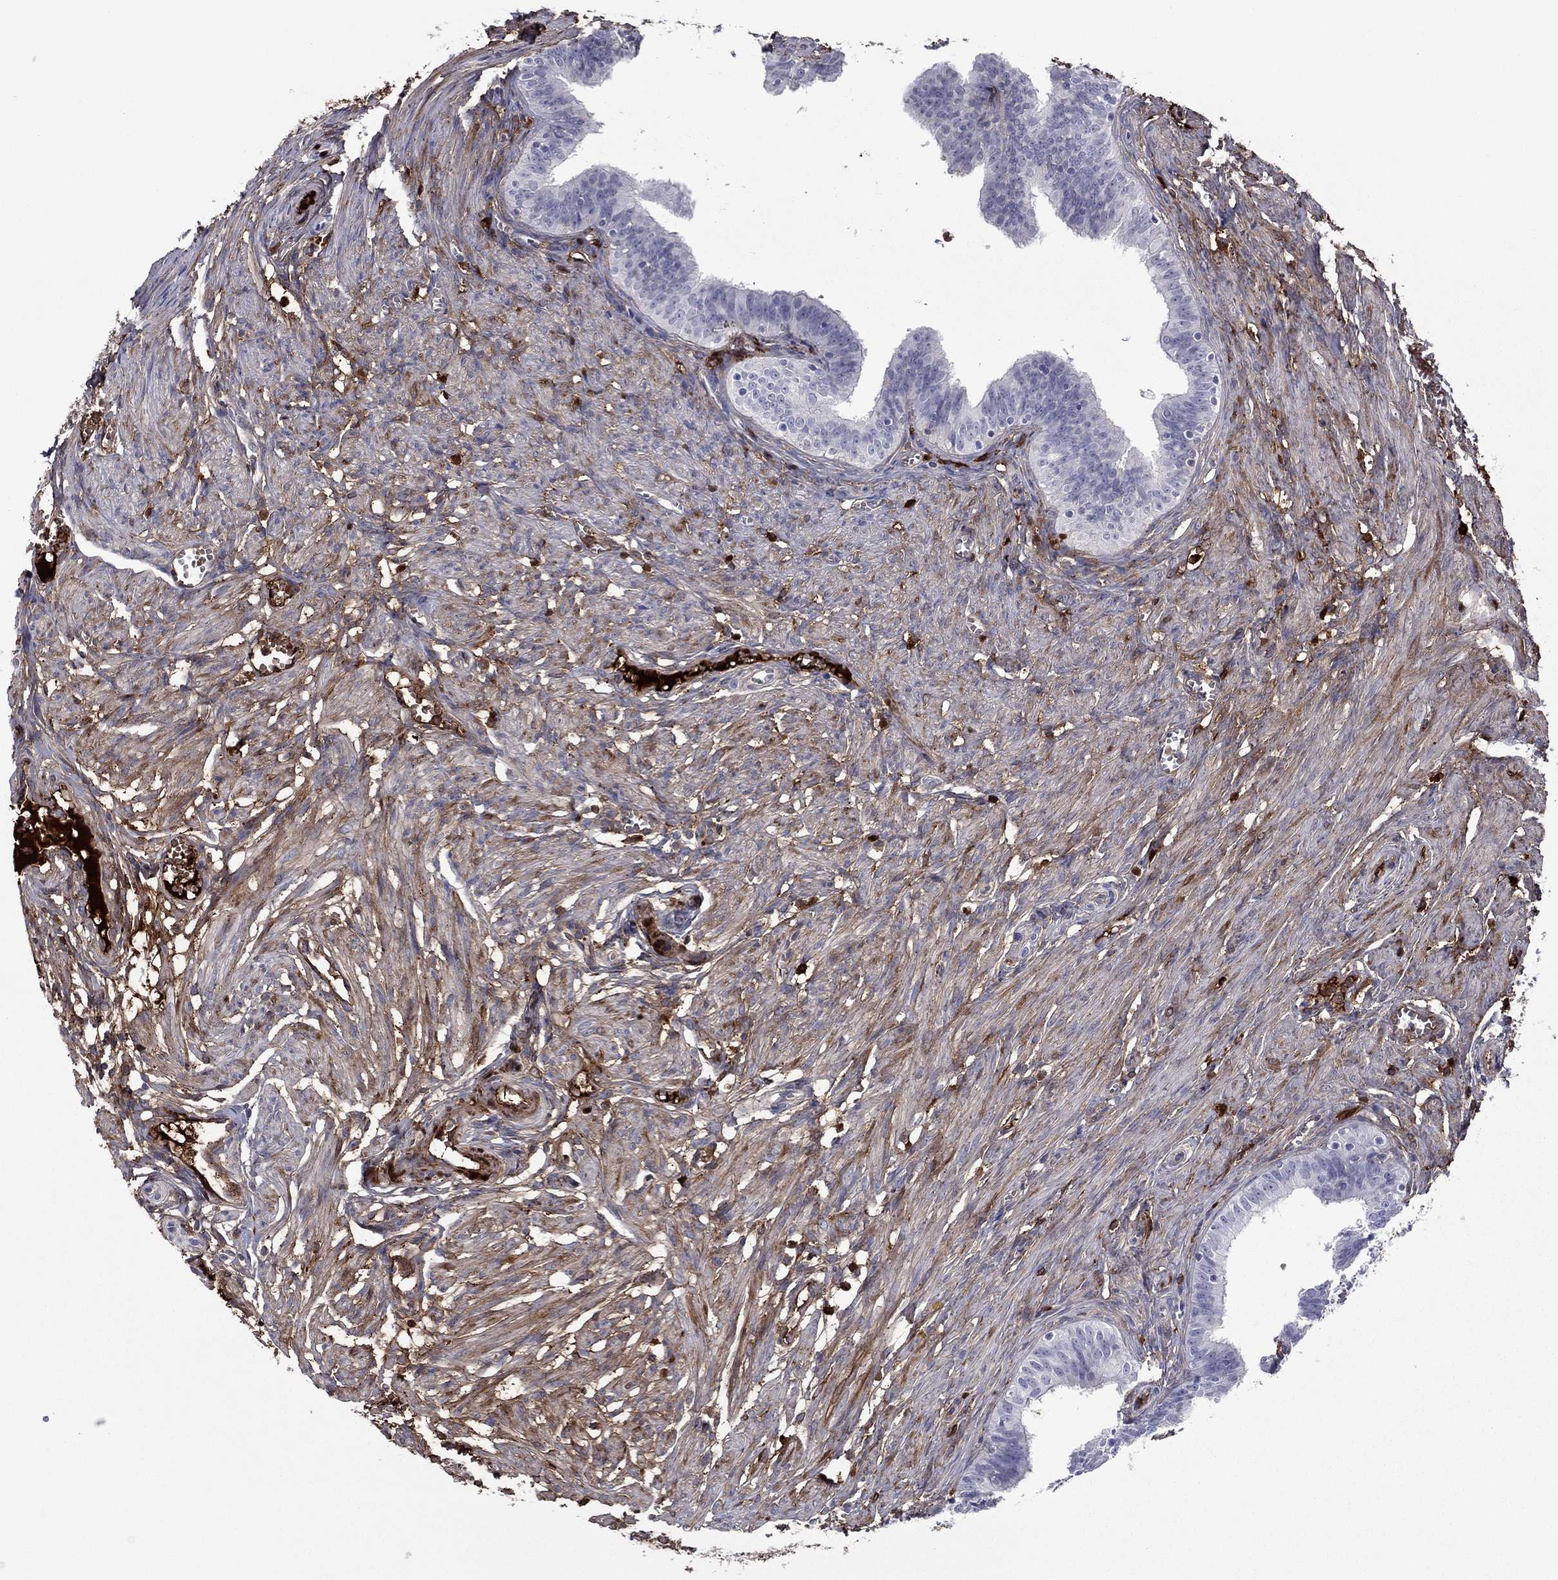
{"staining": {"intensity": "moderate", "quantity": "25%-75%", "location": "cytoplasmic/membranous"}, "tissue": "fallopian tube", "cell_type": "Glandular cells", "image_type": "normal", "snomed": [{"axis": "morphology", "description": "Normal tissue, NOS"}, {"axis": "topography", "description": "Fallopian tube"}], "caption": "Protein expression analysis of benign fallopian tube displays moderate cytoplasmic/membranous expression in about 25%-75% of glandular cells. (Brightfield microscopy of DAB IHC at high magnification).", "gene": "HPX", "patient": {"sex": "female", "age": 25}}